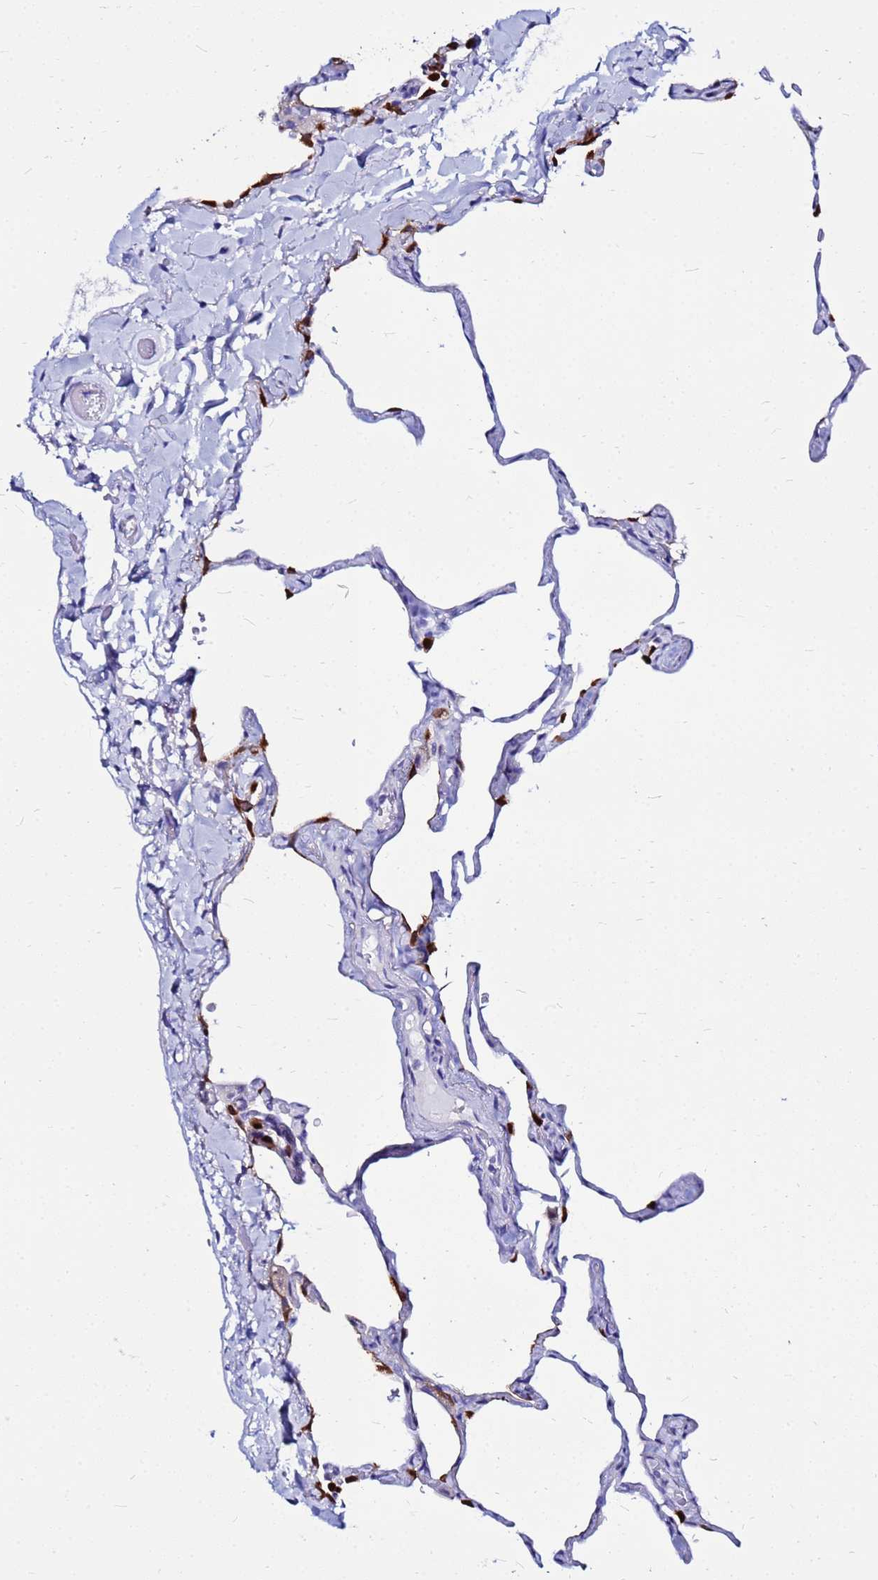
{"staining": {"intensity": "strong", "quantity": "<25%", "location": "cytoplasmic/membranous,nuclear"}, "tissue": "lung", "cell_type": "Alveolar cells", "image_type": "normal", "snomed": [{"axis": "morphology", "description": "Normal tissue, NOS"}, {"axis": "topography", "description": "Lung"}], "caption": "Strong cytoplasmic/membranous,nuclear positivity for a protein is seen in about <25% of alveolar cells of normal lung using IHC.", "gene": "PPP1R14C", "patient": {"sex": "male", "age": 65}}